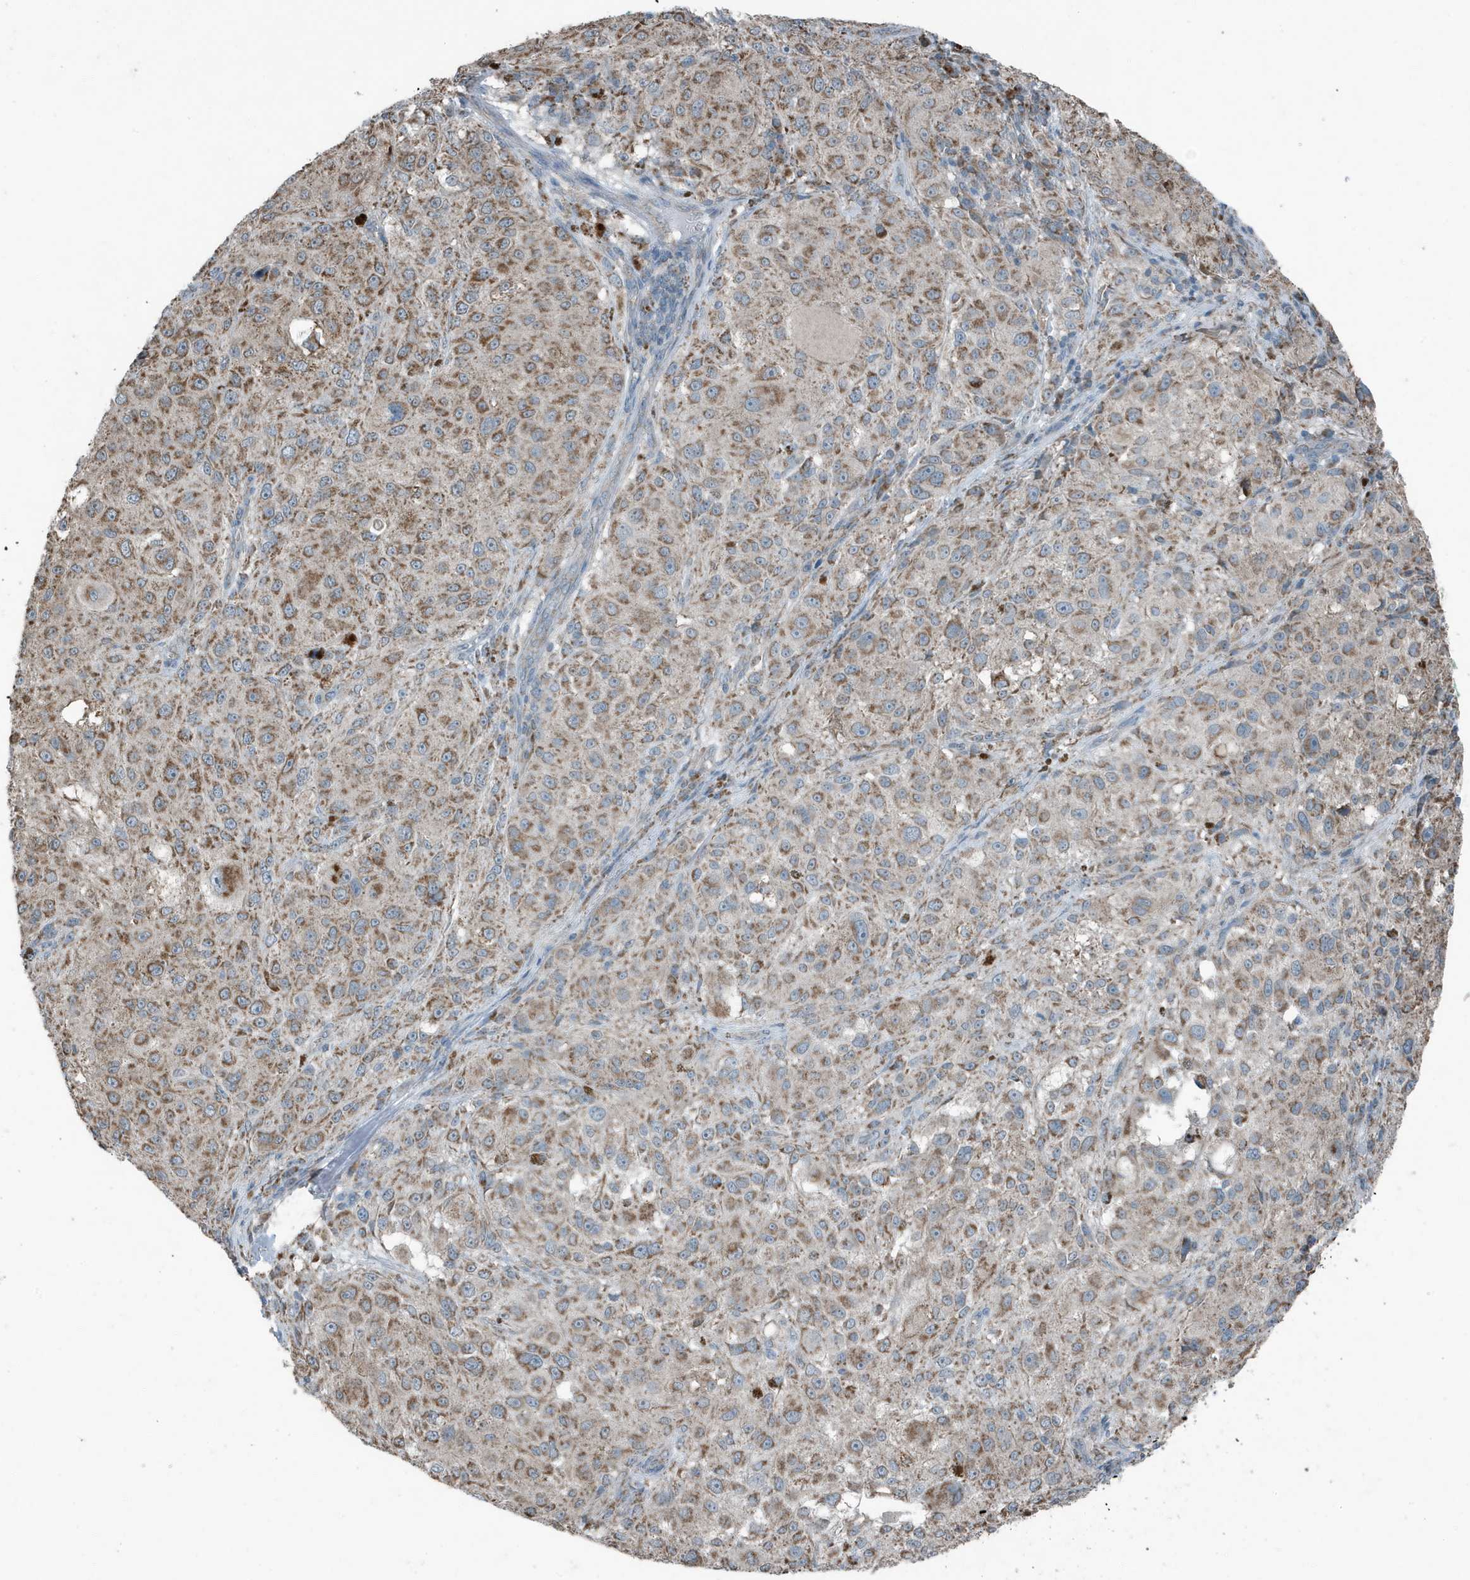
{"staining": {"intensity": "moderate", "quantity": ">75%", "location": "cytoplasmic/membranous"}, "tissue": "melanoma", "cell_type": "Tumor cells", "image_type": "cancer", "snomed": [{"axis": "morphology", "description": "Necrosis, NOS"}, {"axis": "morphology", "description": "Malignant melanoma, NOS"}, {"axis": "topography", "description": "Skin"}], "caption": "A brown stain labels moderate cytoplasmic/membranous positivity of a protein in malignant melanoma tumor cells.", "gene": "MT-CYB", "patient": {"sex": "female", "age": 87}}